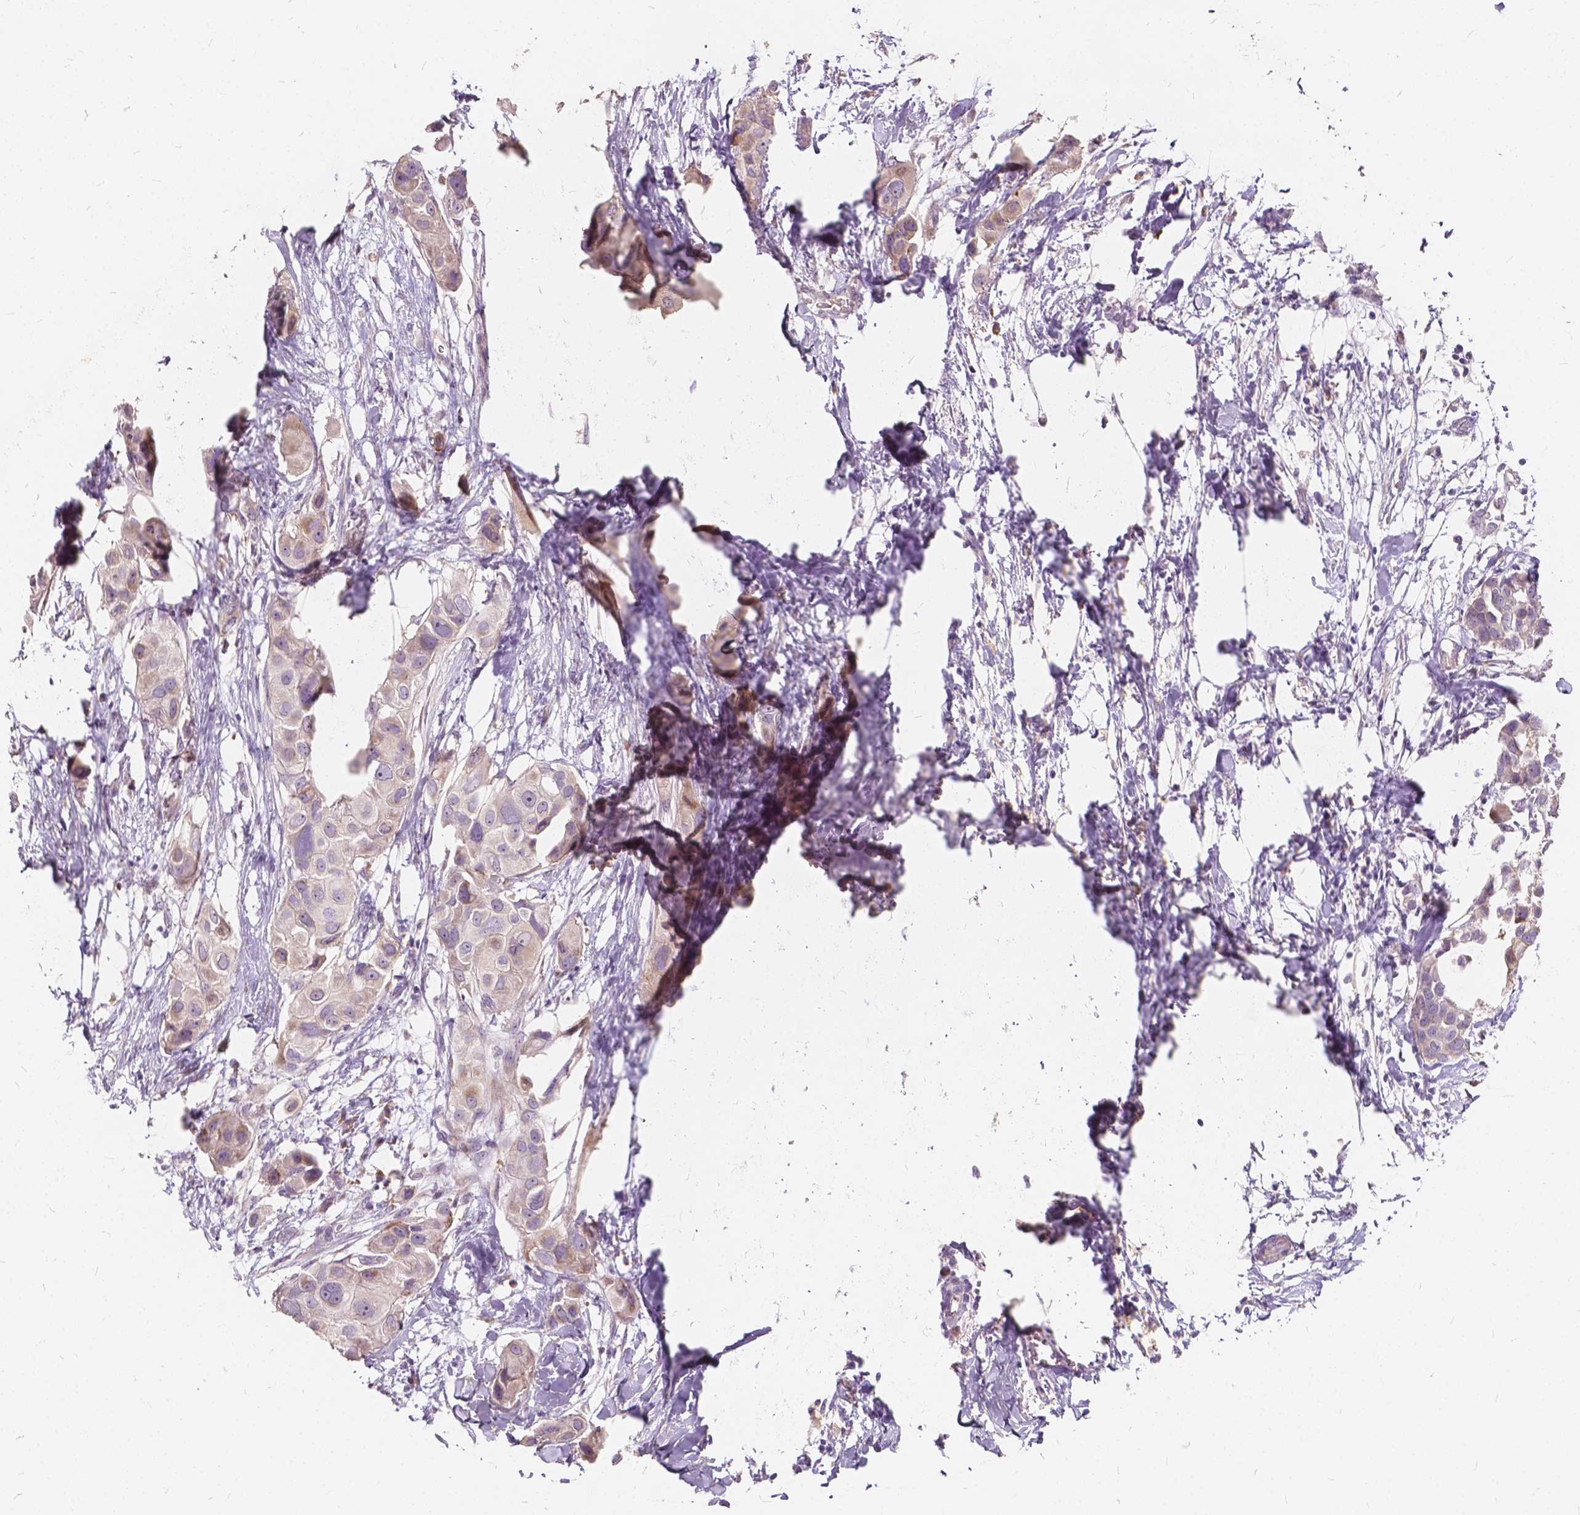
{"staining": {"intensity": "weak", "quantity": "25%-75%", "location": "cytoplasmic/membranous"}, "tissue": "breast cancer", "cell_type": "Tumor cells", "image_type": "cancer", "snomed": [{"axis": "morphology", "description": "Duct carcinoma"}, {"axis": "topography", "description": "Breast"}], "caption": "Brown immunohistochemical staining in breast cancer demonstrates weak cytoplasmic/membranous expression in approximately 25%-75% of tumor cells. (DAB IHC, brown staining for protein, blue staining for nuclei).", "gene": "SLC7A8", "patient": {"sex": "female", "age": 38}}